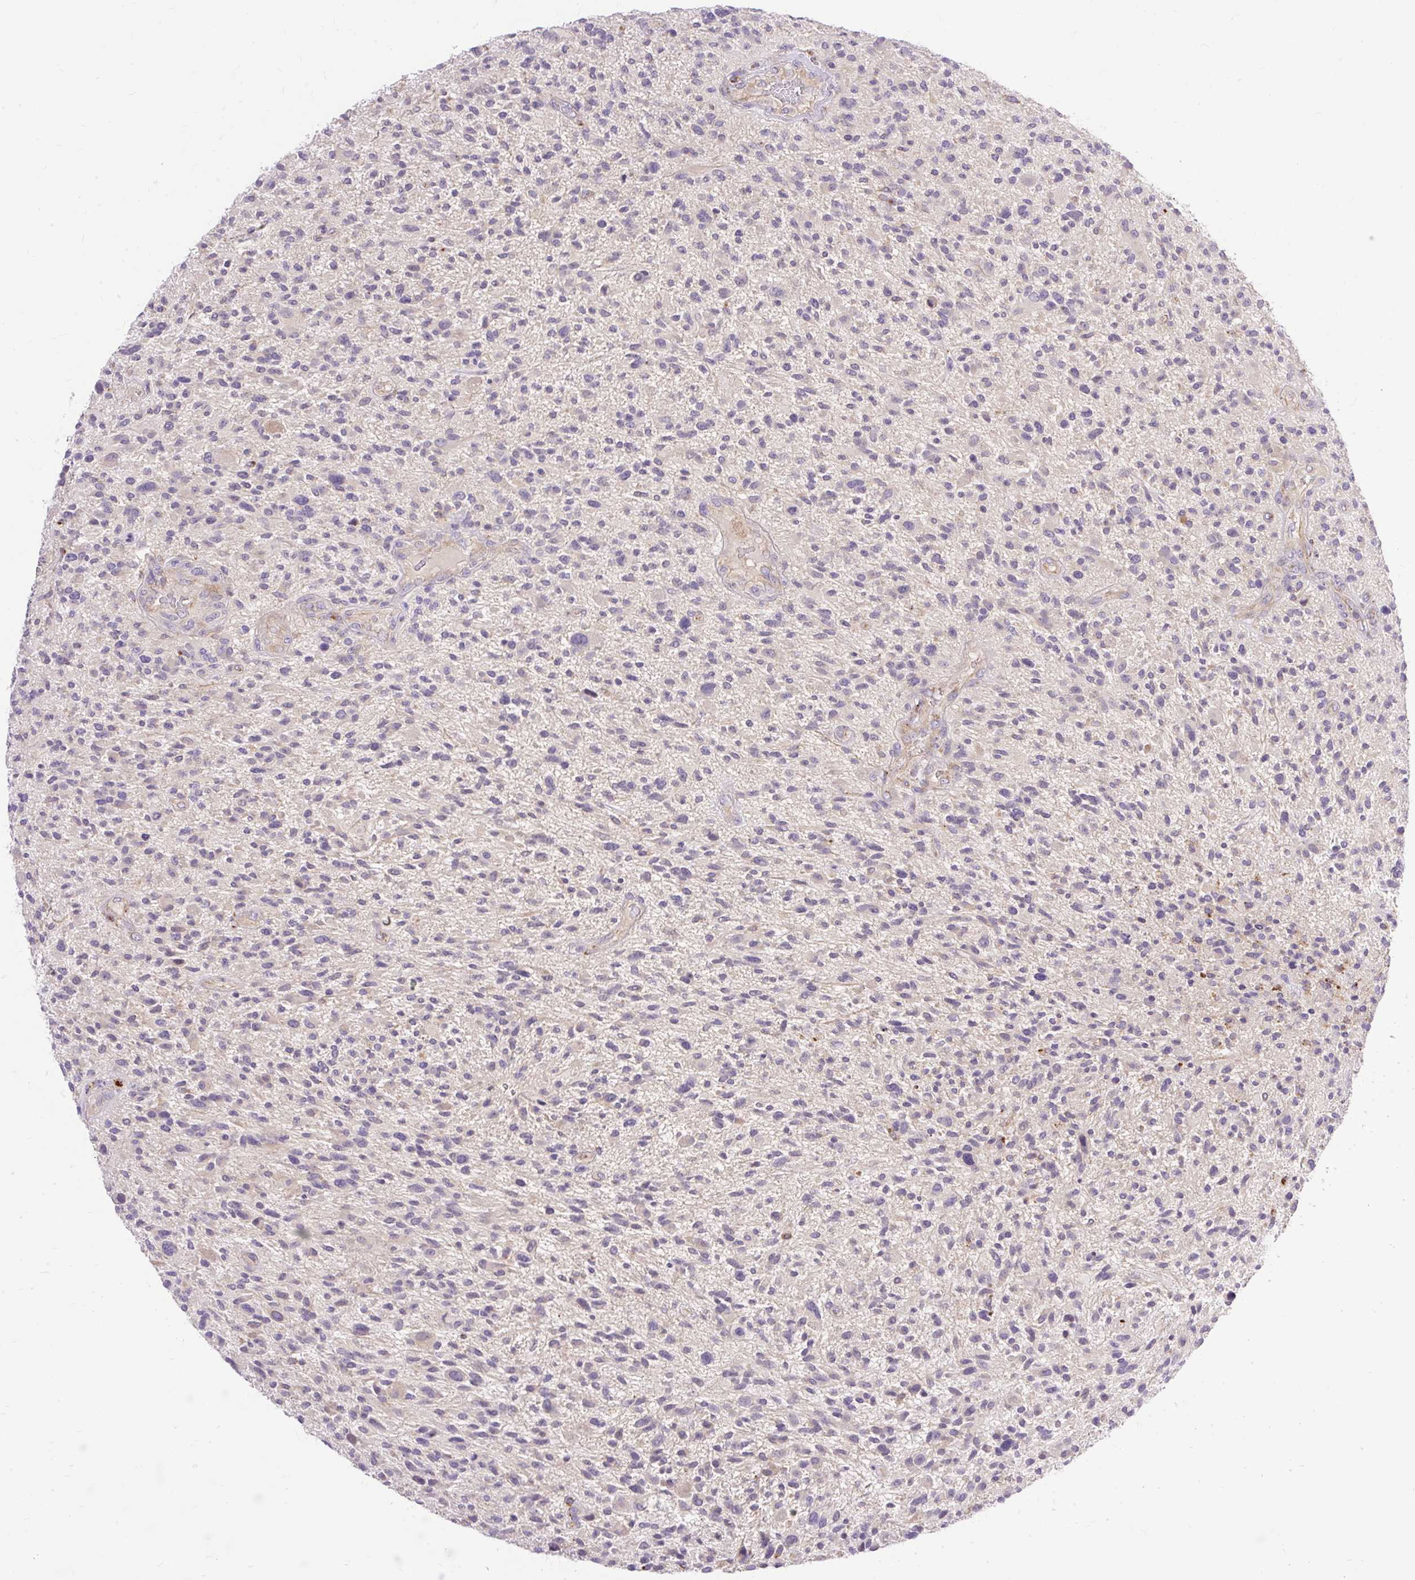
{"staining": {"intensity": "negative", "quantity": "none", "location": "none"}, "tissue": "glioma", "cell_type": "Tumor cells", "image_type": "cancer", "snomed": [{"axis": "morphology", "description": "Glioma, malignant, High grade"}, {"axis": "topography", "description": "Brain"}], "caption": "Tumor cells show no significant protein staining in glioma.", "gene": "HEXB", "patient": {"sex": "male", "age": 47}}